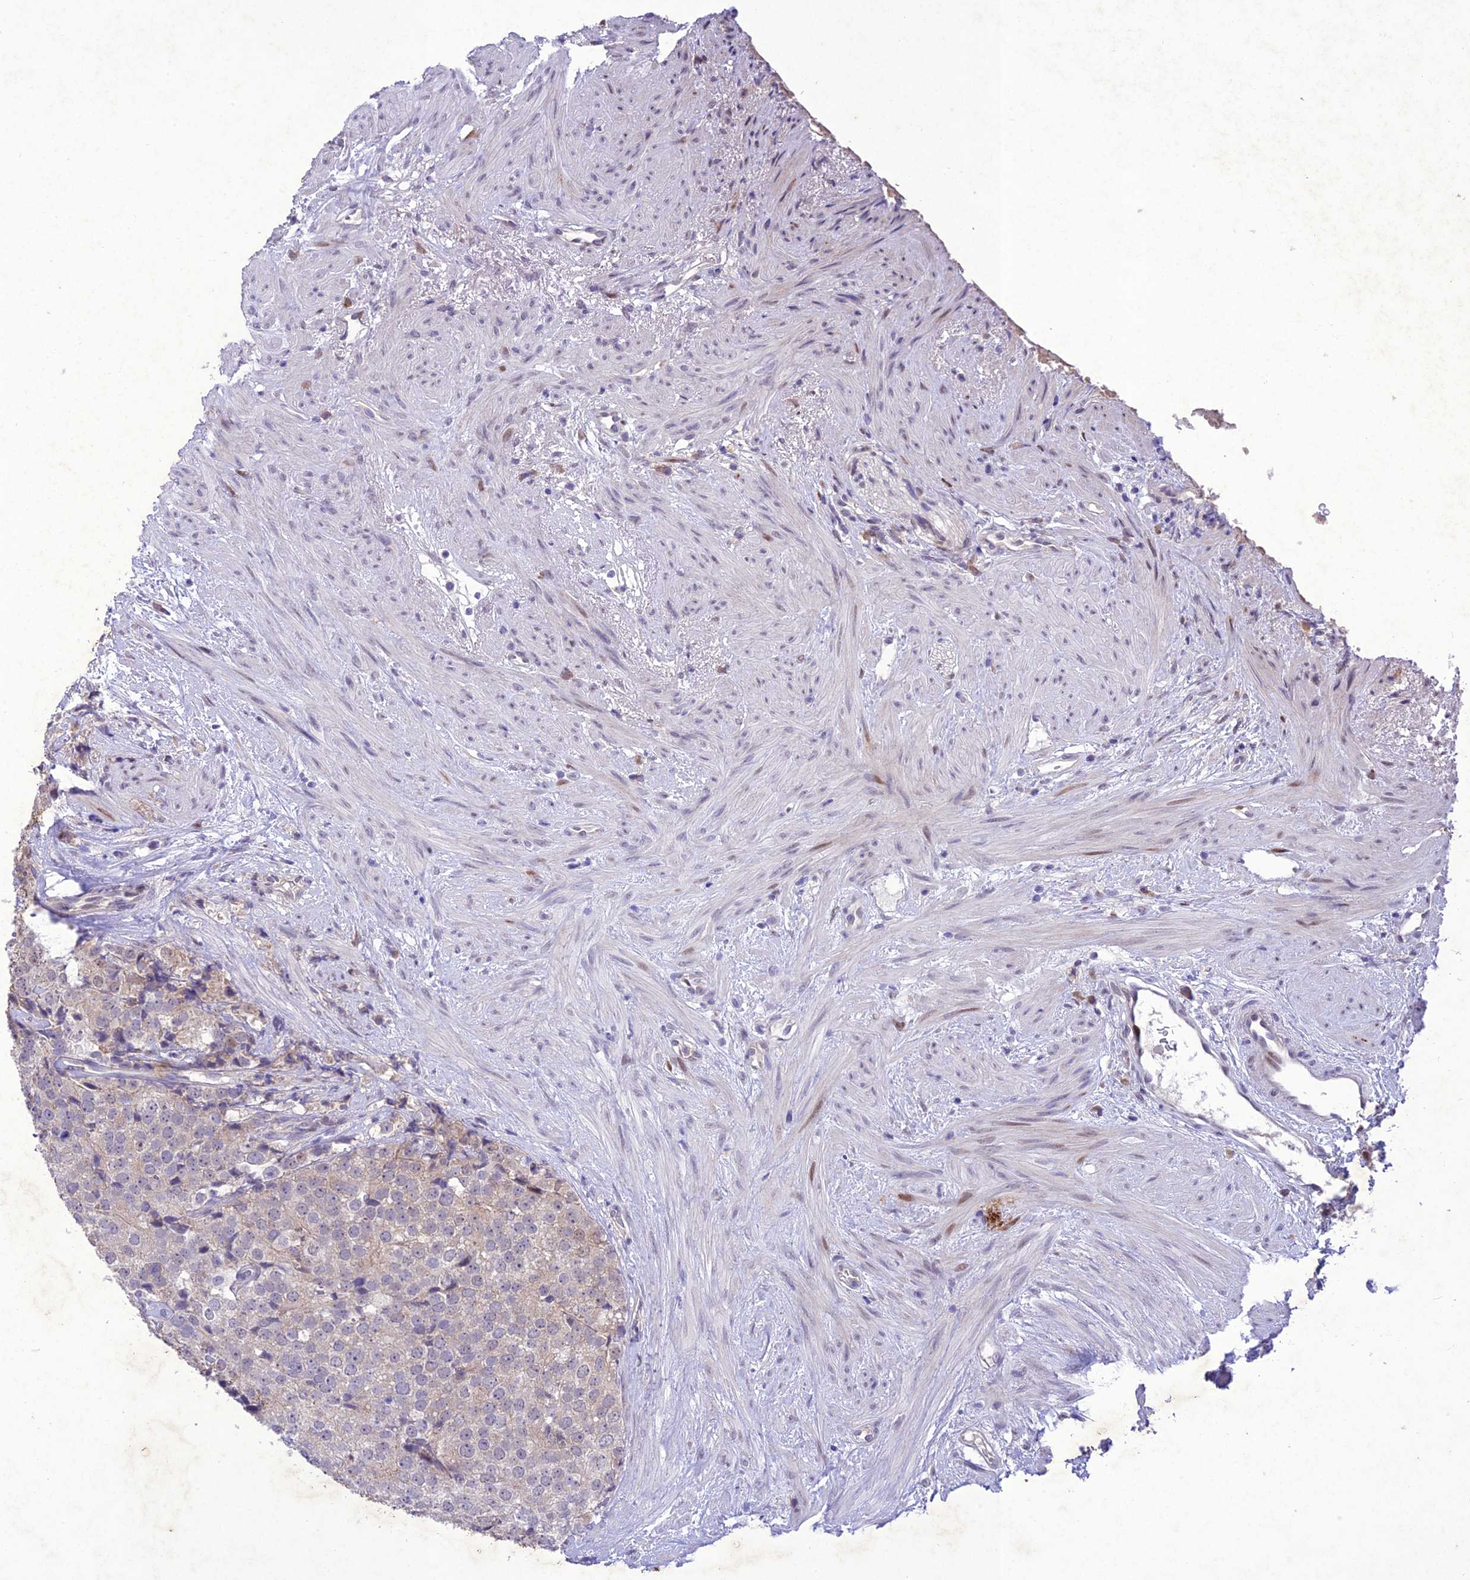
{"staining": {"intensity": "weak", "quantity": "<25%", "location": "cytoplasmic/membranous"}, "tissue": "prostate cancer", "cell_type": "Tumor cells", "image_type": "cancer", "snomed": [{"axis": "morphology", "description": "Adenocarcinoma, High grade"}, {"axis": "topography", "description": "Prostate"}], "caption": "Prostate cancer stained for a protein using immunohistochemistry displays no expression tumor cells.", "gene": "ANKRD52", "patient": {"sex": "male", "age": 49}}